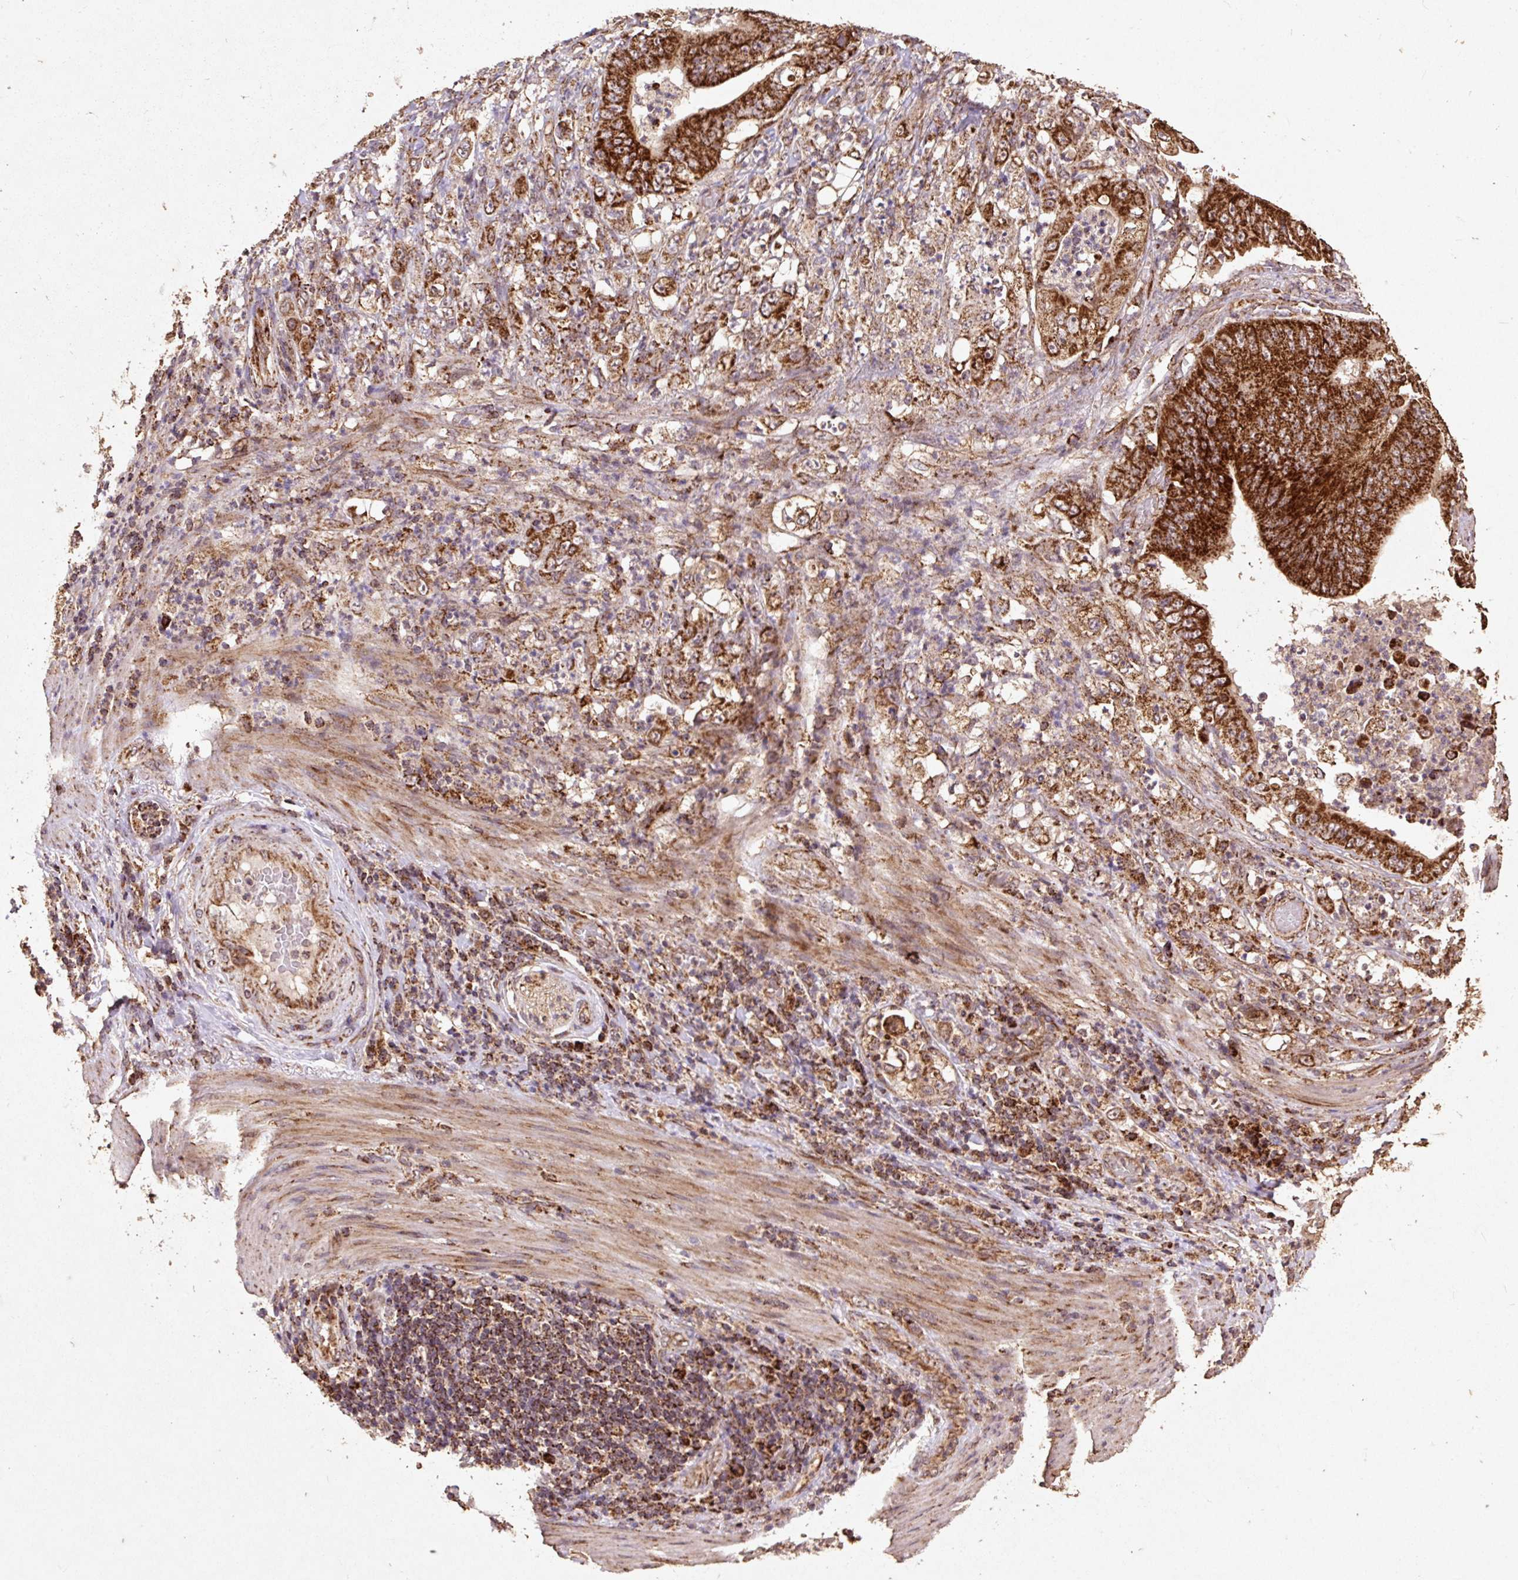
{"staining": {"intensity": "strong", "quantity": ">75%", "location": "cytoplasmic/membranous"}, "tissue": "stomach cancer", "cell_type": "Tumor cells", "image_type": "cancer", "snomed": [{"axis": "morphology", "description": "Adenocarcinoma, NOS"}, {"axis": "topography", "description": "Stomach"}], "caption": "There is high levels of strong cytoplasmic/membranous staining in tumor cells of stomach cancer, as demonstrated by immunohistochemical staining (brown color).", "gene": "ATP5F1A", "patient": {"sex": "female", "age": 73}}